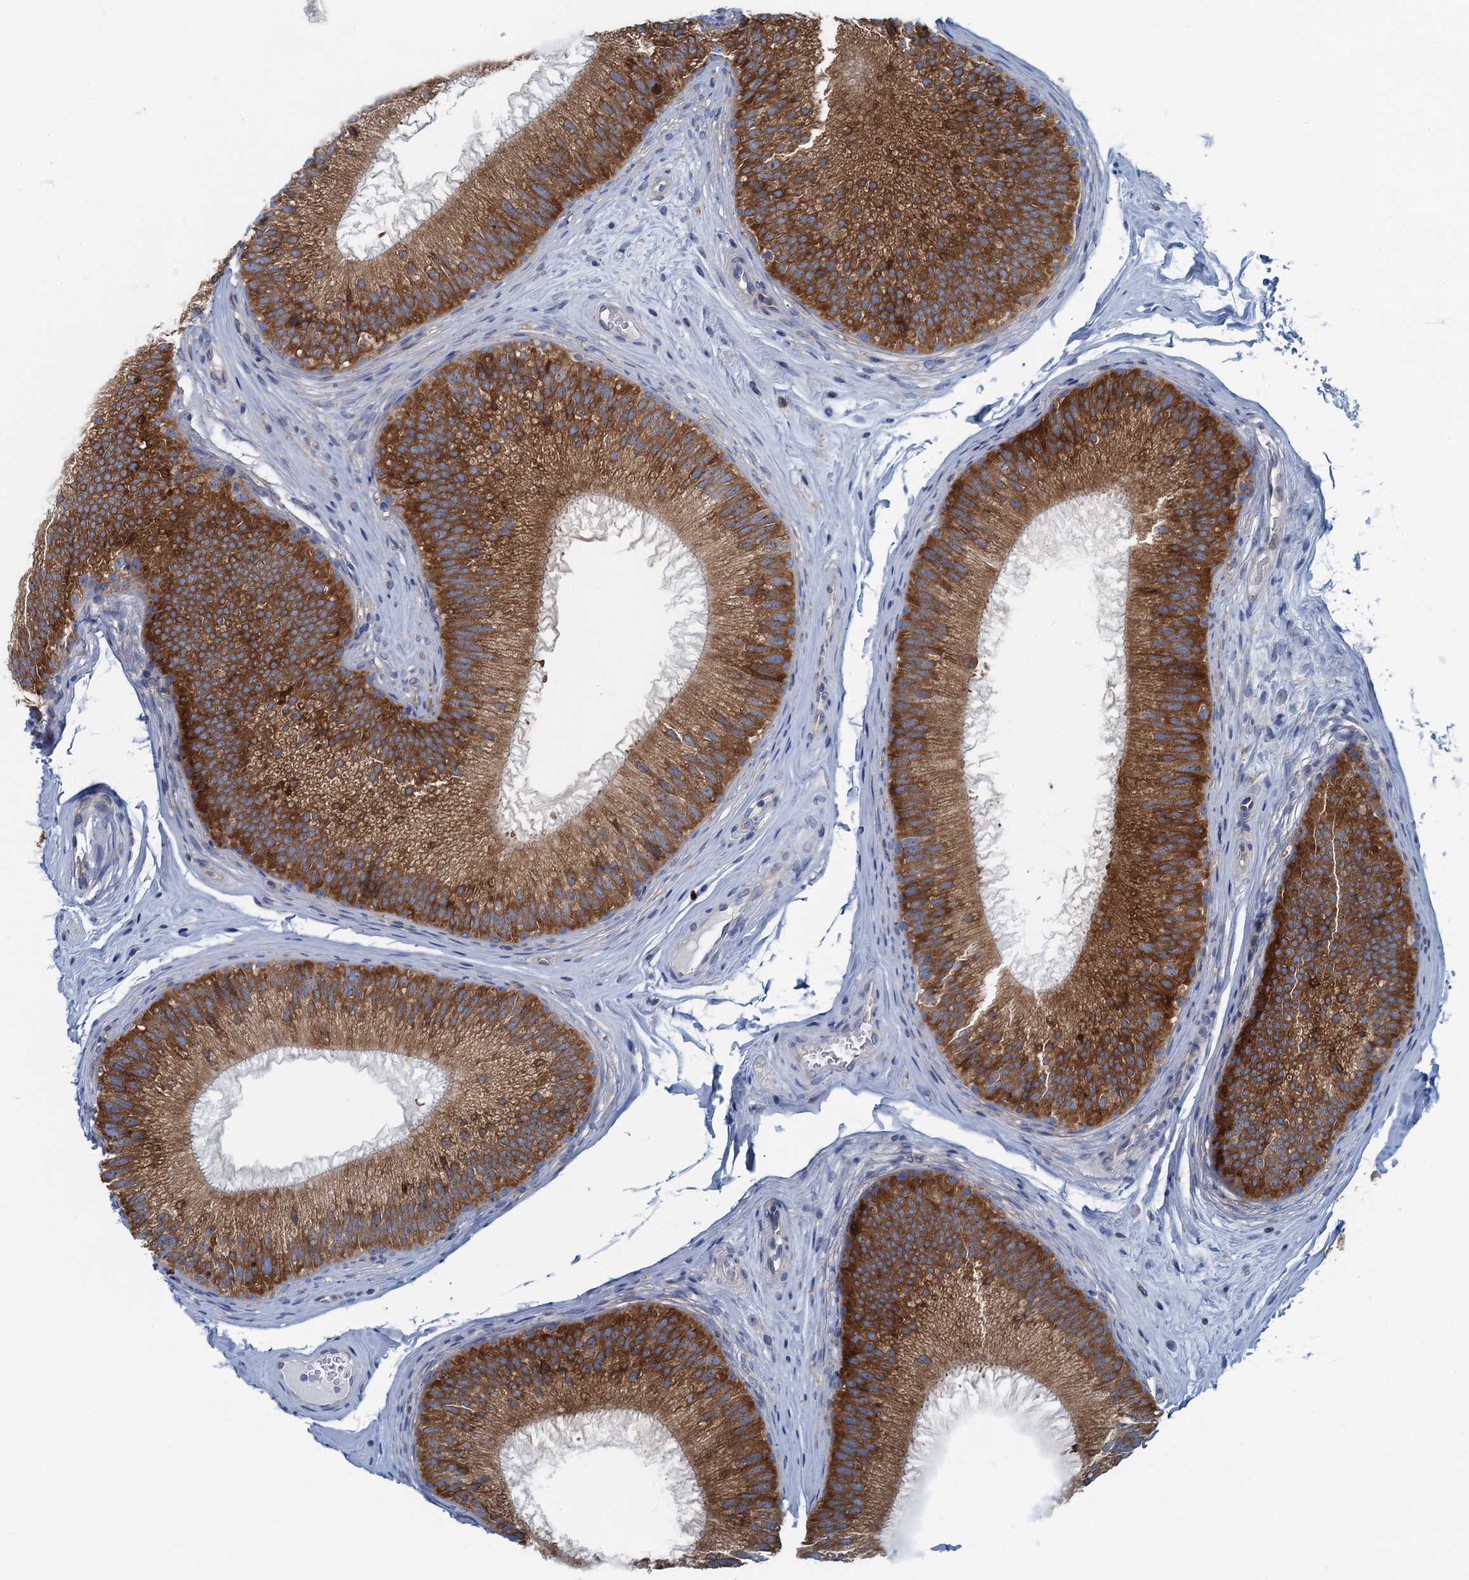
{"staining": {"intensity": "strong", "quantity": "25%-75%", "location": "cytoplasmic/membranous"}, "tissue": "epididymis", "cell_type": "Glandular cells", "image_type": "normal", "snomed": [{"axis": "morphology", "description": "Normal tissue, NOS"}, {"axis": "topography", "description": "Epididymis"}], "caption": "The photomicrograph shows staining of unremarkable epididymis, revealing strong cytoplasmic/membranous protein positivity (brown color) within glandular cells.", "gene": "MYDGF", "patient": {"sex": "male", "age": 45}}